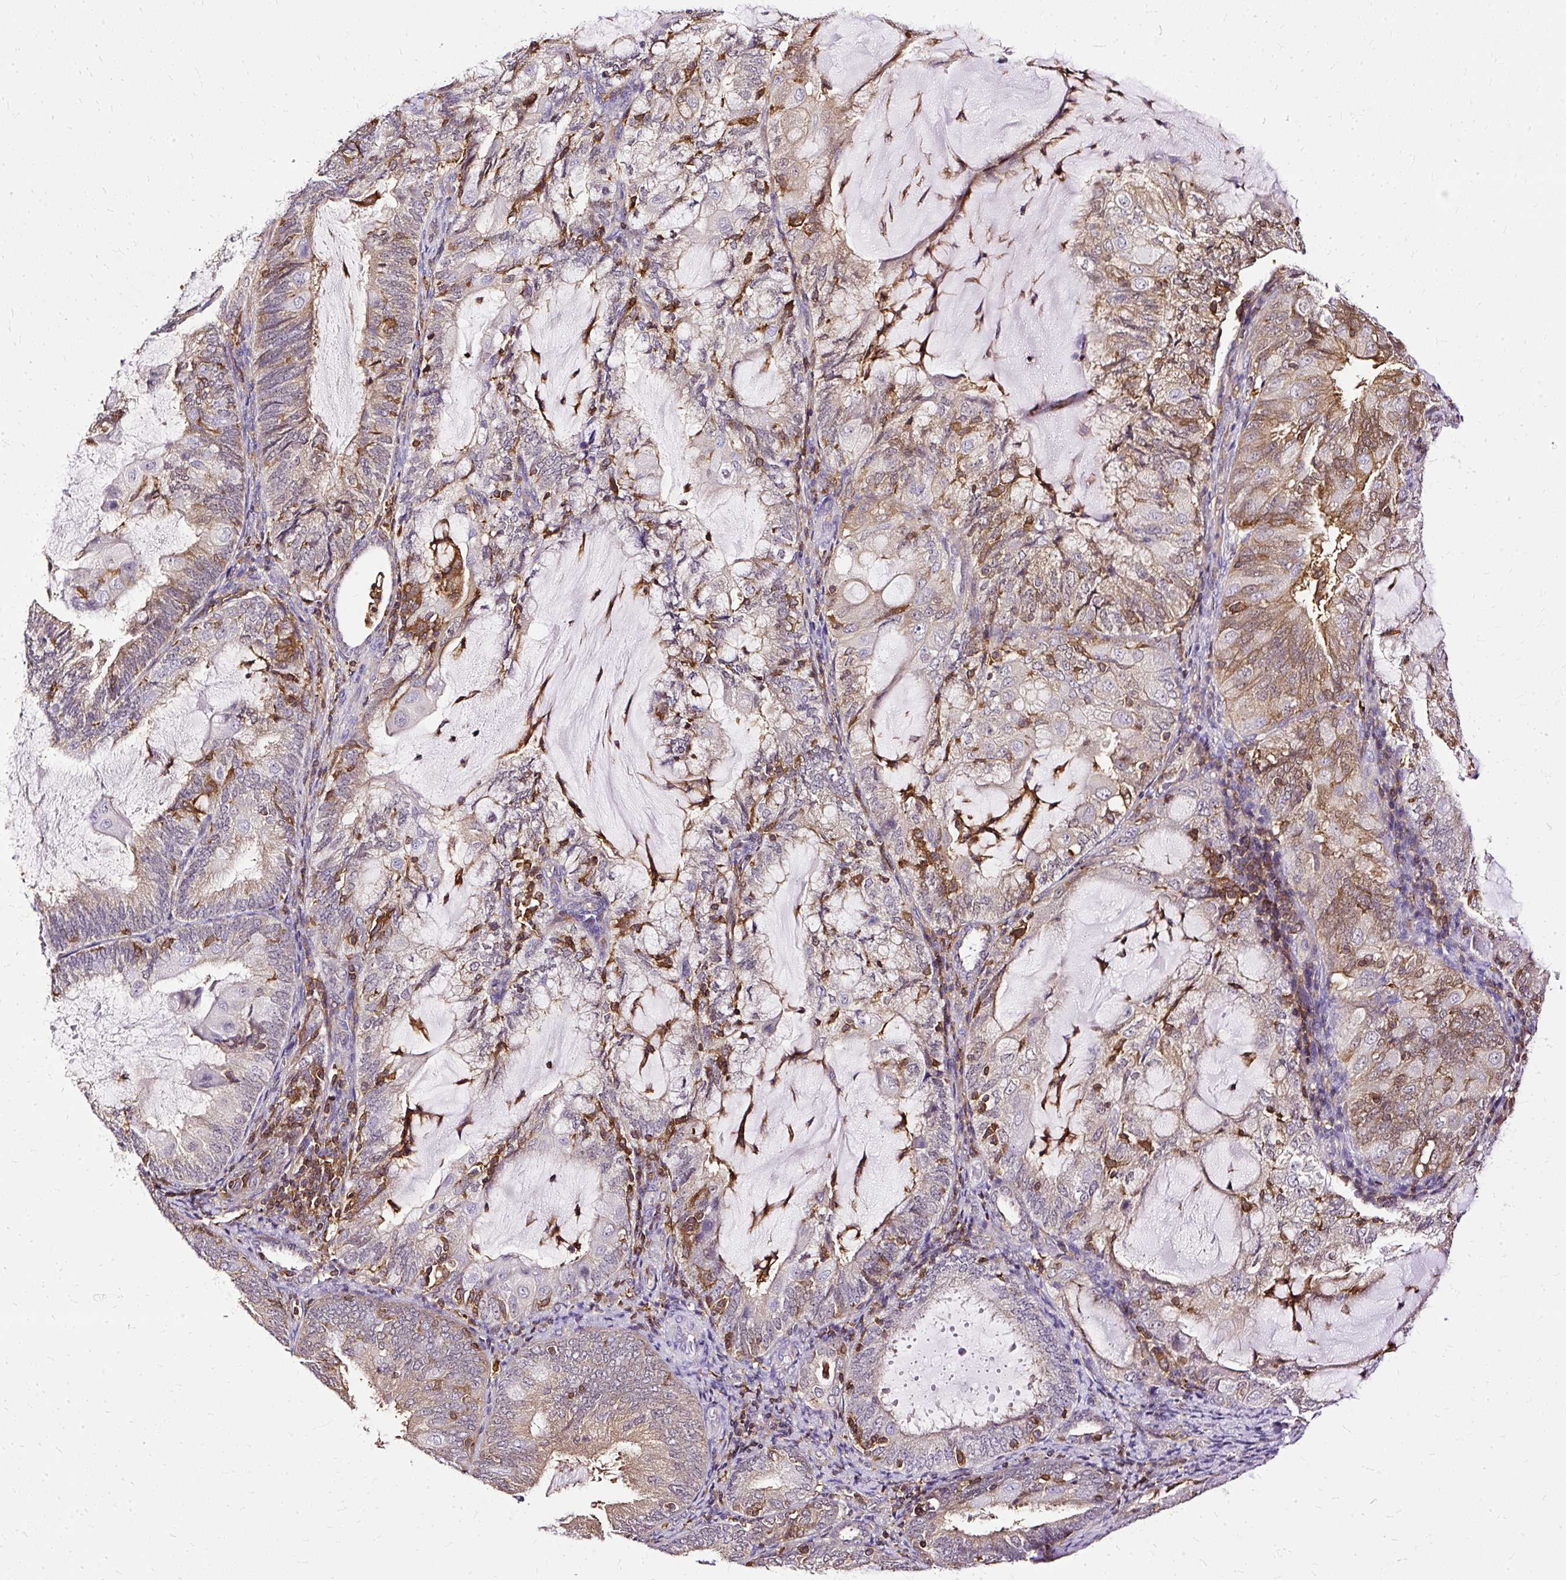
{"staining": {"intensity": "weak", "quantity": "25%-75%", "location": "cytoplasmic/membranous"}, "tissue": "endometrial cancer", "cell_type": "Tumor cells", "image_type": "cancer", "snomed": [{"axis": "morphology", "description": "Adenocarcinoma, NOS"}, {"axis": "topography", "description": "Endometrium"}], "caption": "The immunohistochemical stain highlights weak cytoplasmic/membranous expression in tumor cells of adenocarcinoma (endometrial) tissue.", "gene": "TWF2", "patient": {"sex": "female", "age": 81}}